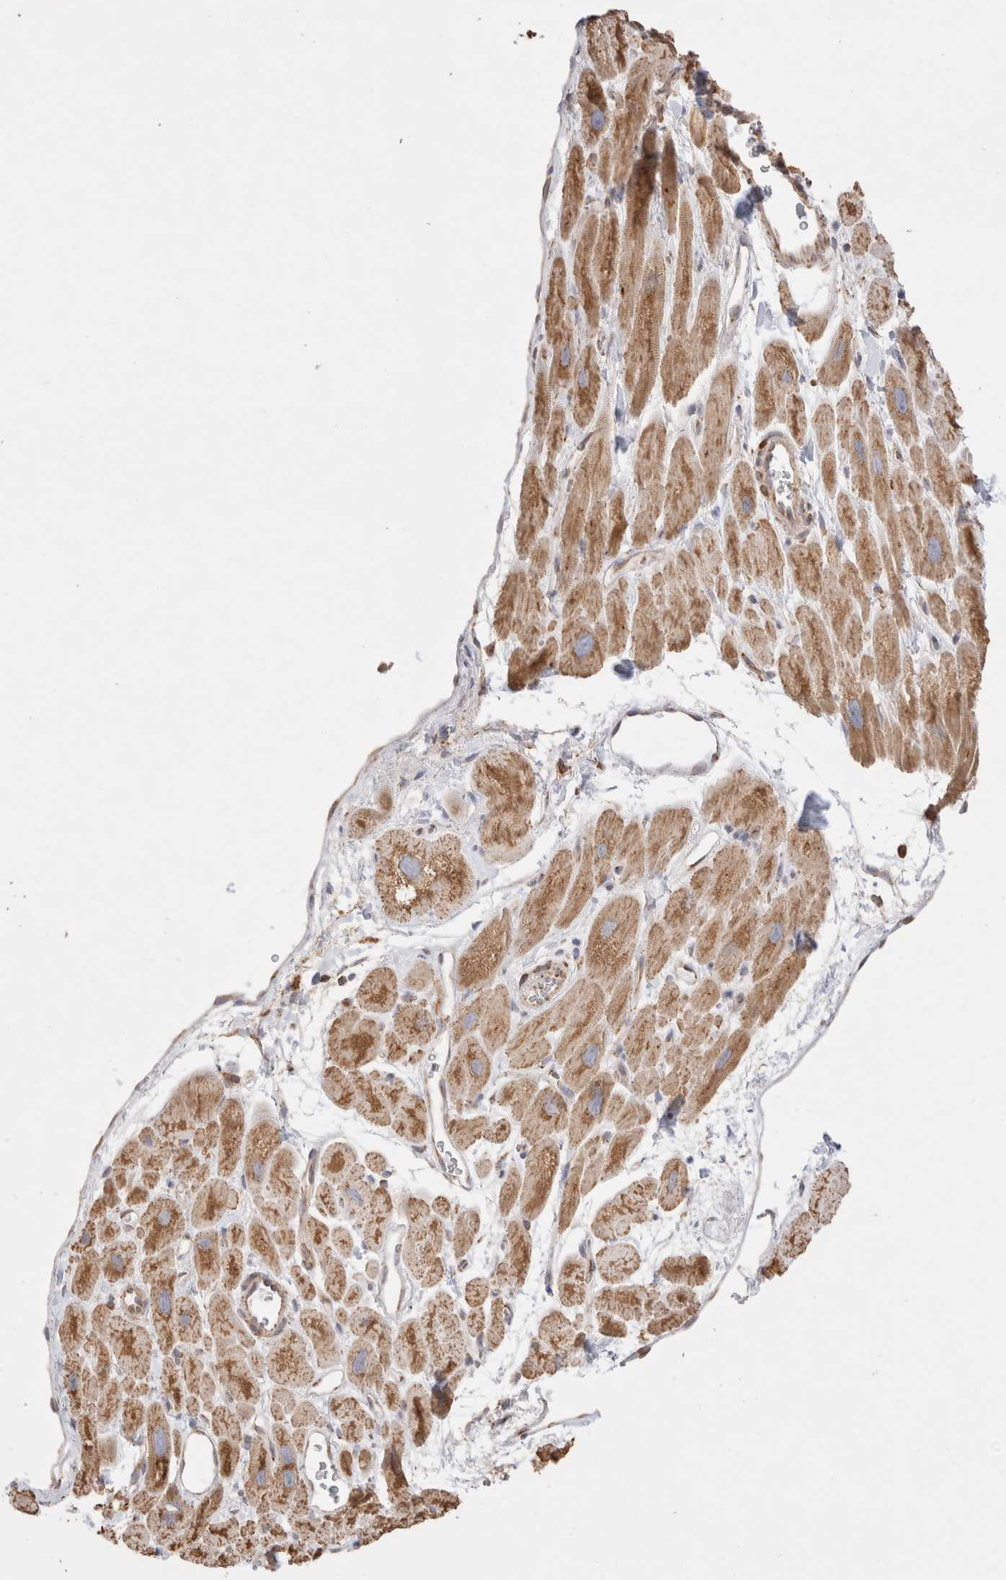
{"staining": {"intensity": "moderate", "quantity": ">75%", "location": "cytoplasmic/membranous"}, "tissue": "heart muscle", "cell_type": "Cardiomyocytes", "image_type": "normal", "snomed": [{"axis": "morphology", "description": "Normal tissue, NOS"}, {"axis": "topography", "description": "Heart"}], "caption": "Immunohistochemistry image of benign human heart muscle stained for a protein (brown), which reveals medium levels of moderate cytoplasmic/membranous staining in approximately >75% of cardiomyocytes.", "gene": "TMPPE", "patient": {"sex": "male", "age": 49}}